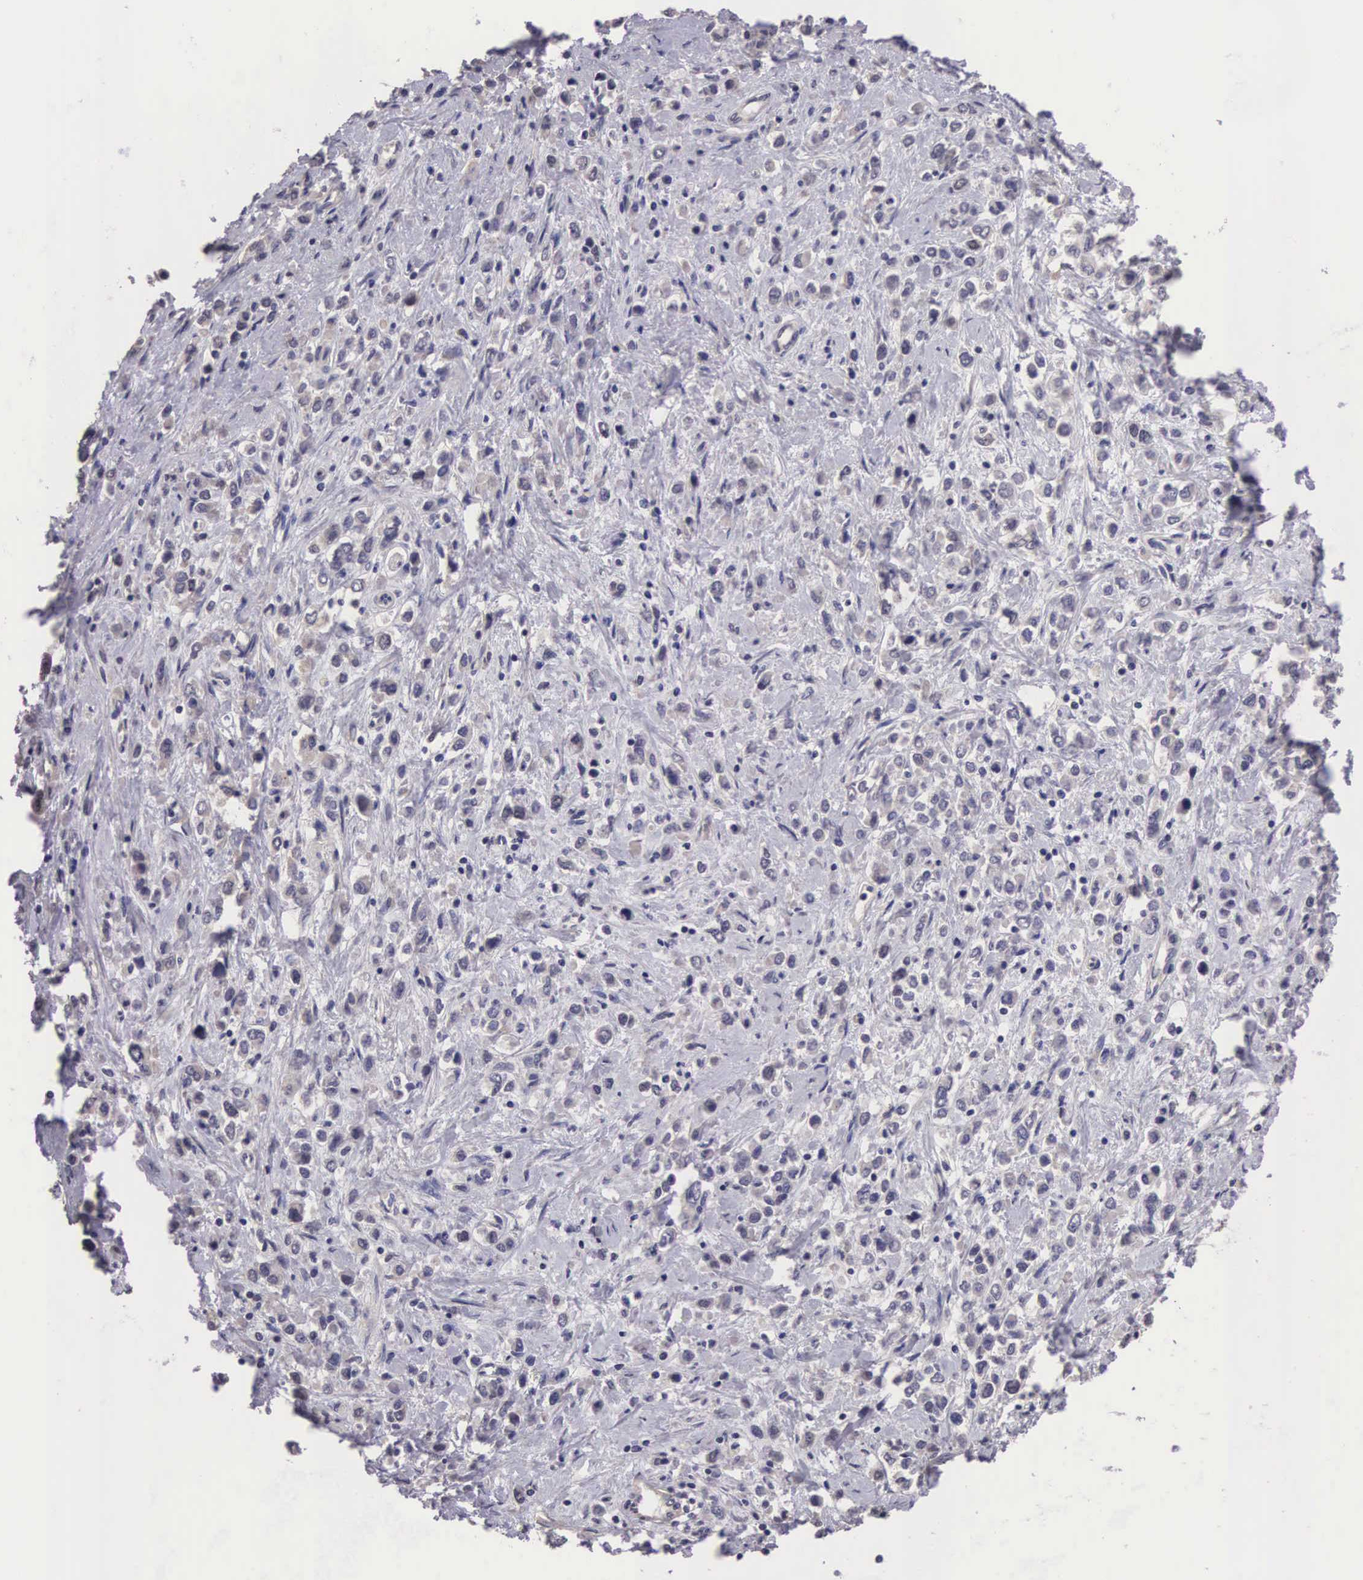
{"staining": {"intensity": "negative", "quantity": "none", "location": "none"}, "tissue": "stomach cancer", "cell_type": "Tumor cells", "image_type": "cancer", "snomed": [{"axis": "morphology", "description": "Adenocarcinoma, NOS"}, {"axis": "topography", "description": "Stomach, upper"}], "caption": "Stomach adenocarcinoma stained for a protein using IHC exhibits no expression tumor cells.", "gene": "CDC45", "patient": {"sex": "male", "age": 76}}